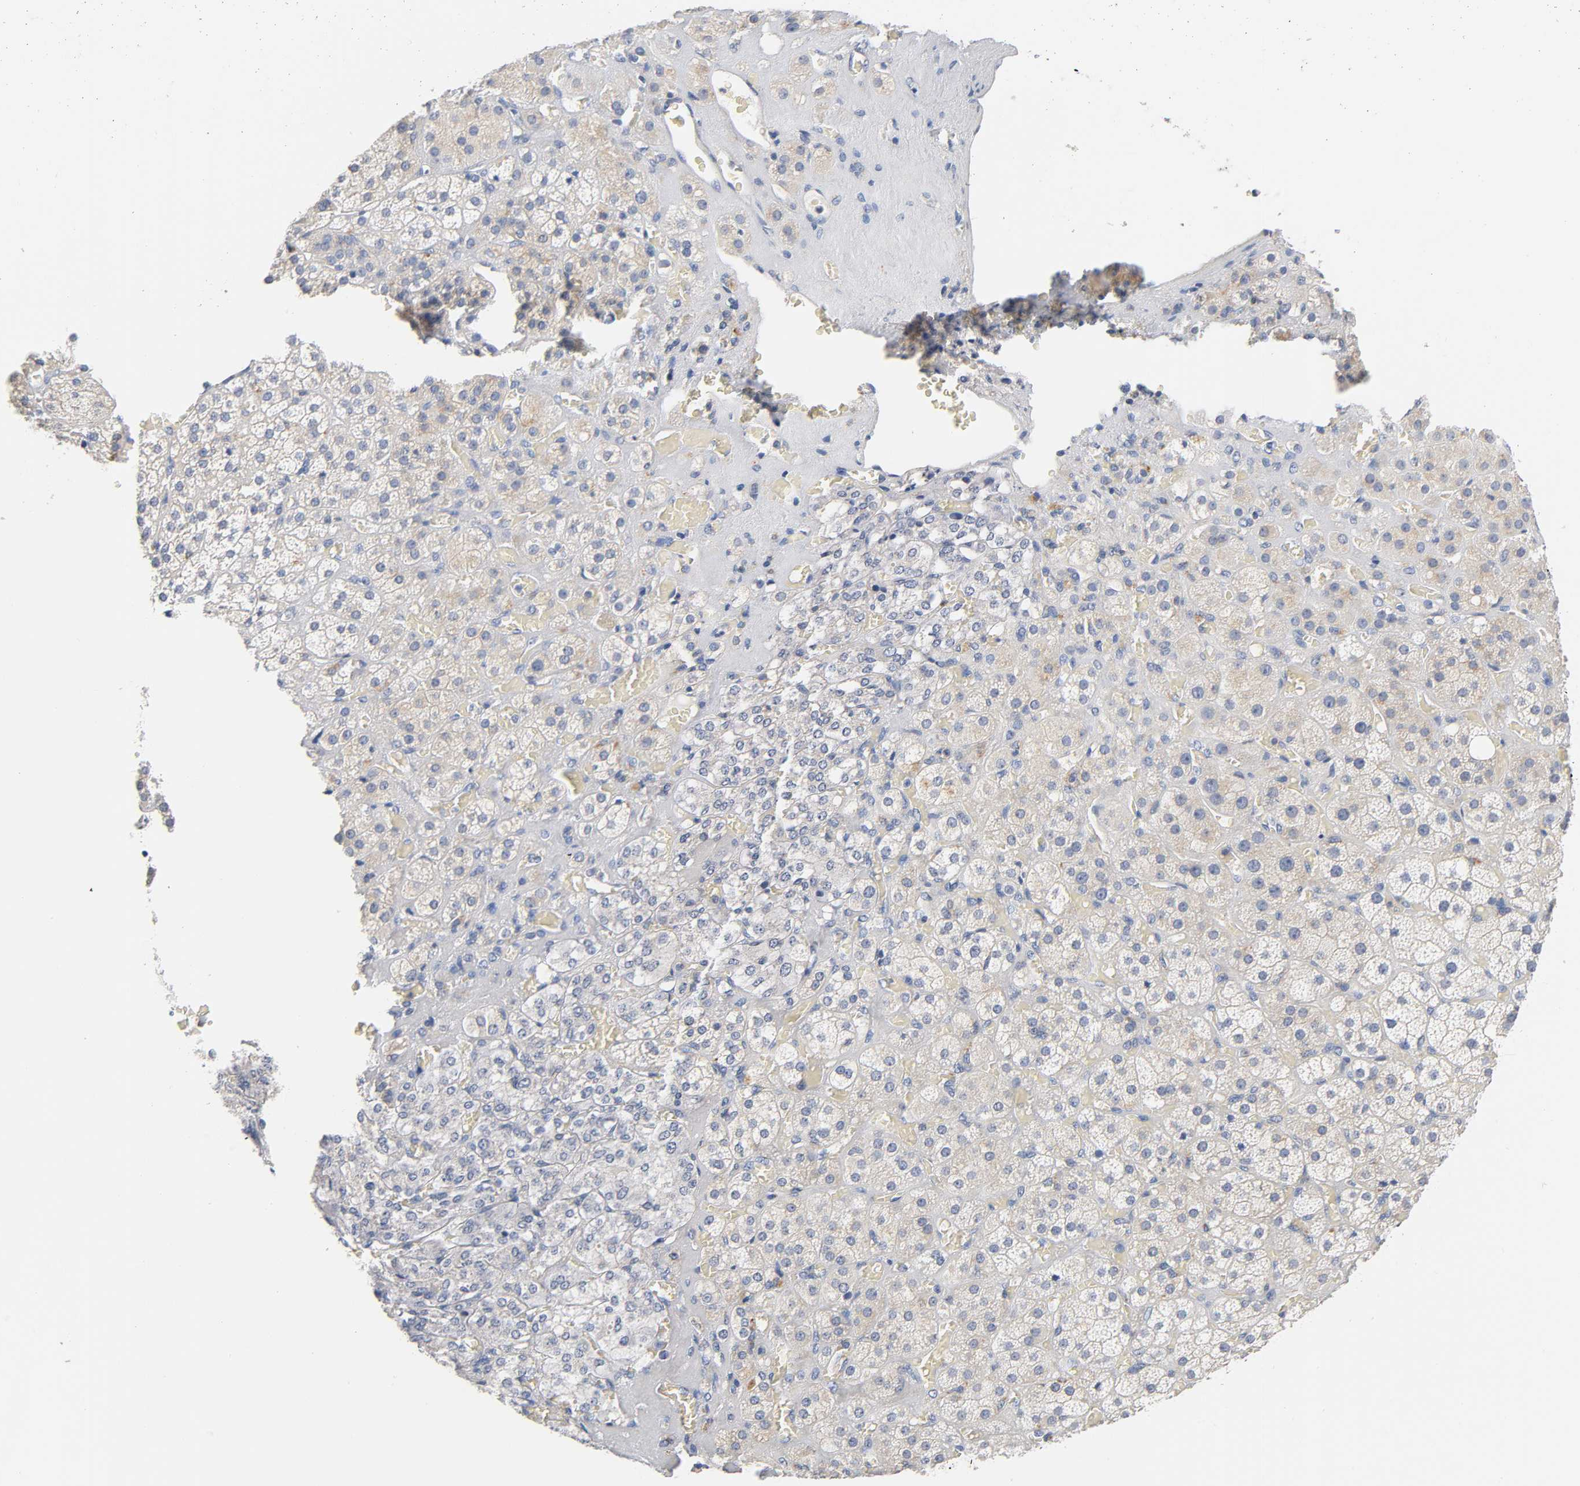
{"staining": {"intensity": "weak", "quantity": "<25%", "location": "cytoplasmic/membranous"}, "tissue": "adrenal gland", "cell_type": "Glandular cells", "image_type": "normal", "snomed": [{"axis": "morphology", "description": "Normal tissue, NOS"}, {"axis": "topography", "description": "Adrenal gland"}], "caption": "Immunohistochemistry micrograph of unremarkable adrenal gland: human adrenal gland stained with DAB shows no significant protein staining in glandular cells.", "gene": "MALT1", "patient": {"sex": "female", "age": 71}}